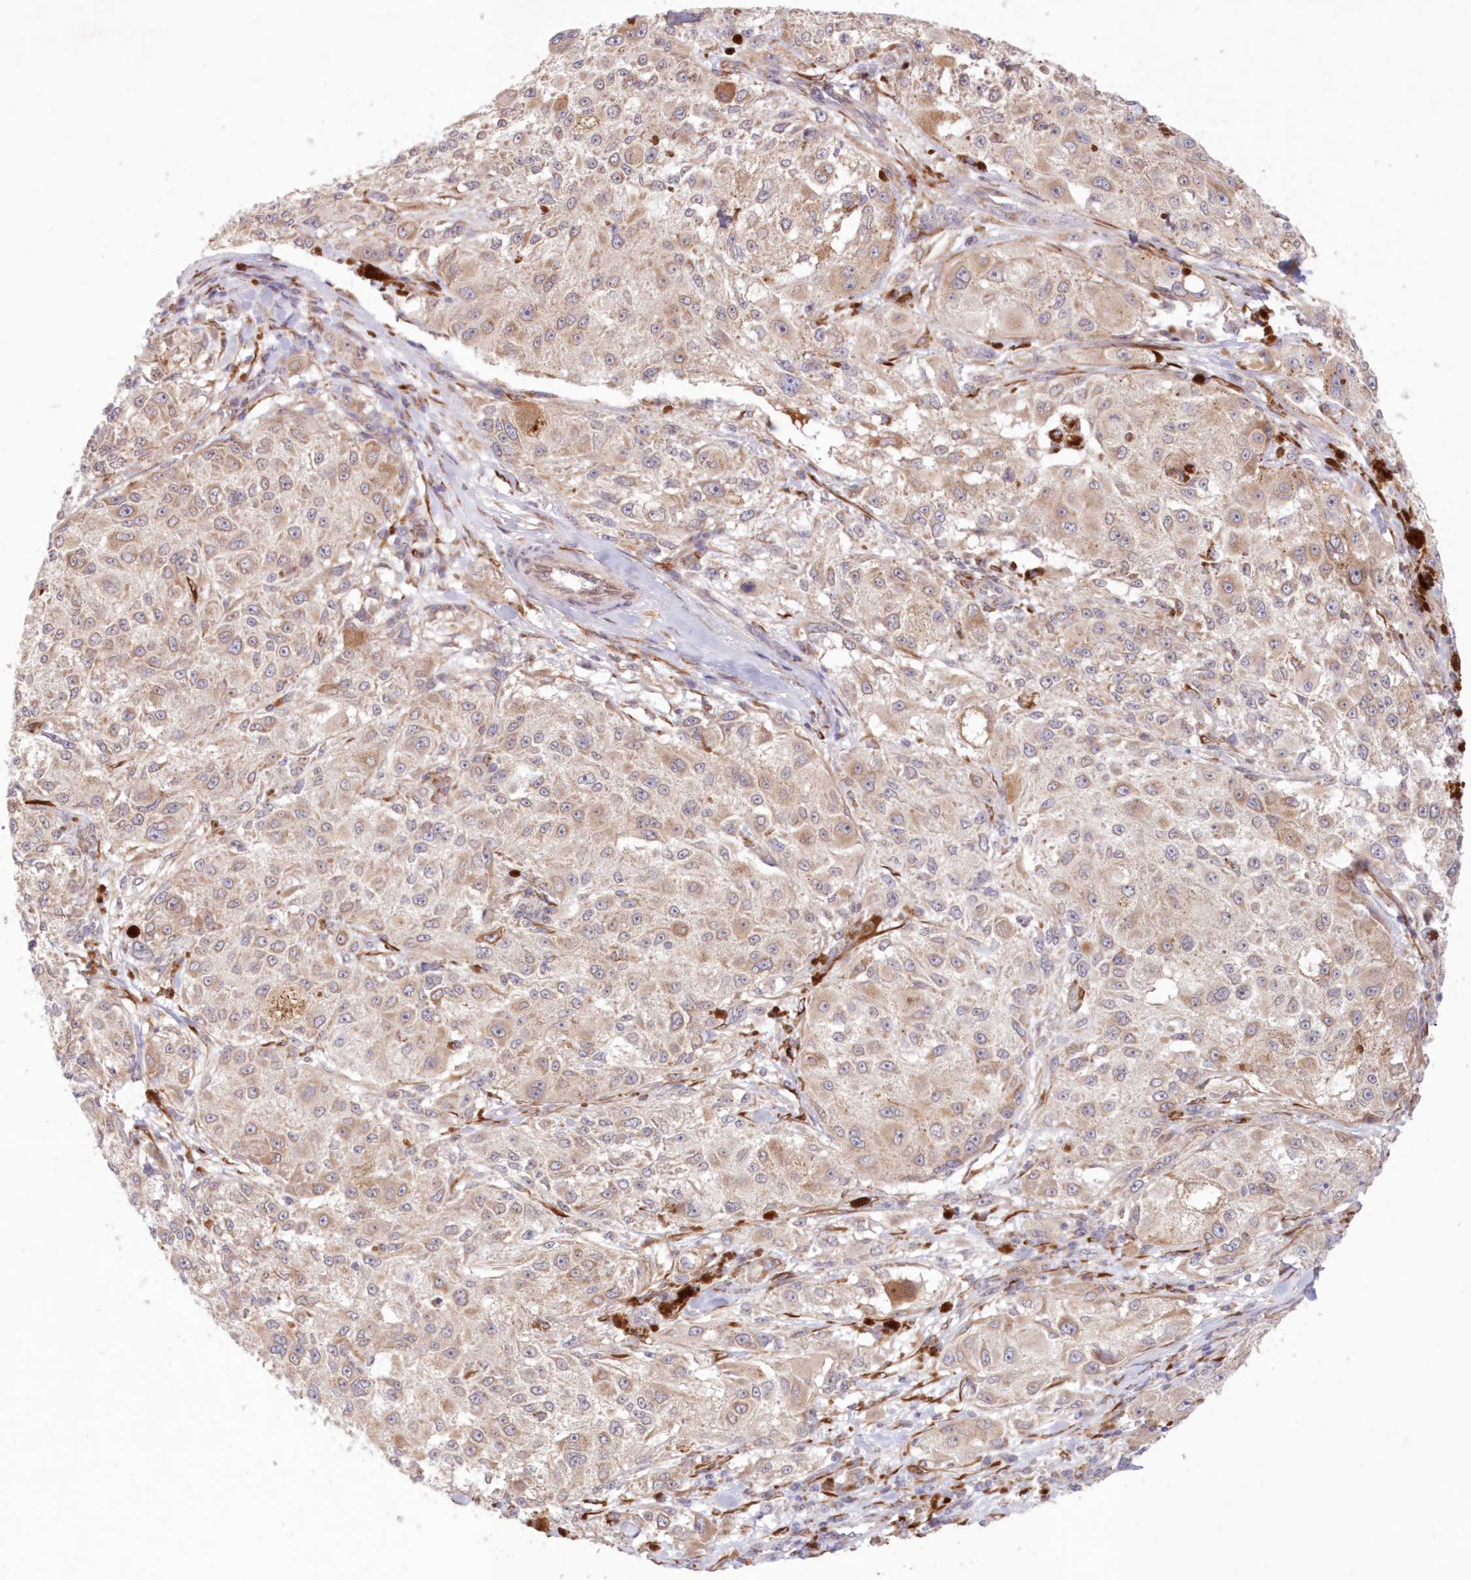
{"staining": {"intensity": "weak", "quantity": ">75%", "location": "cytoplasmic/membranous"}, "tissue": "melanoma", "cell_type": "Tumor cells", "image_type": "cancer", "snomed": [{"axis": "morphology", "description": "Necrosis, NOS"}, {"axis": "morphology", "description": "Malignant melanoma, NOS"}, {"axis": "topography", "description": "Skin"}], "caption": "High-magnification brightfield microscopy of melanoma stained with DAB (3,3'-diaminobenzidine) (brown) and counterstained with hematoxylin (blue). tumor cells exhibit weak cytoplasmic/membranous expression is present in approximately>75% of cells.", "gene": "PCYOX1L", "patient": {"sex": "female", "age": 87}}